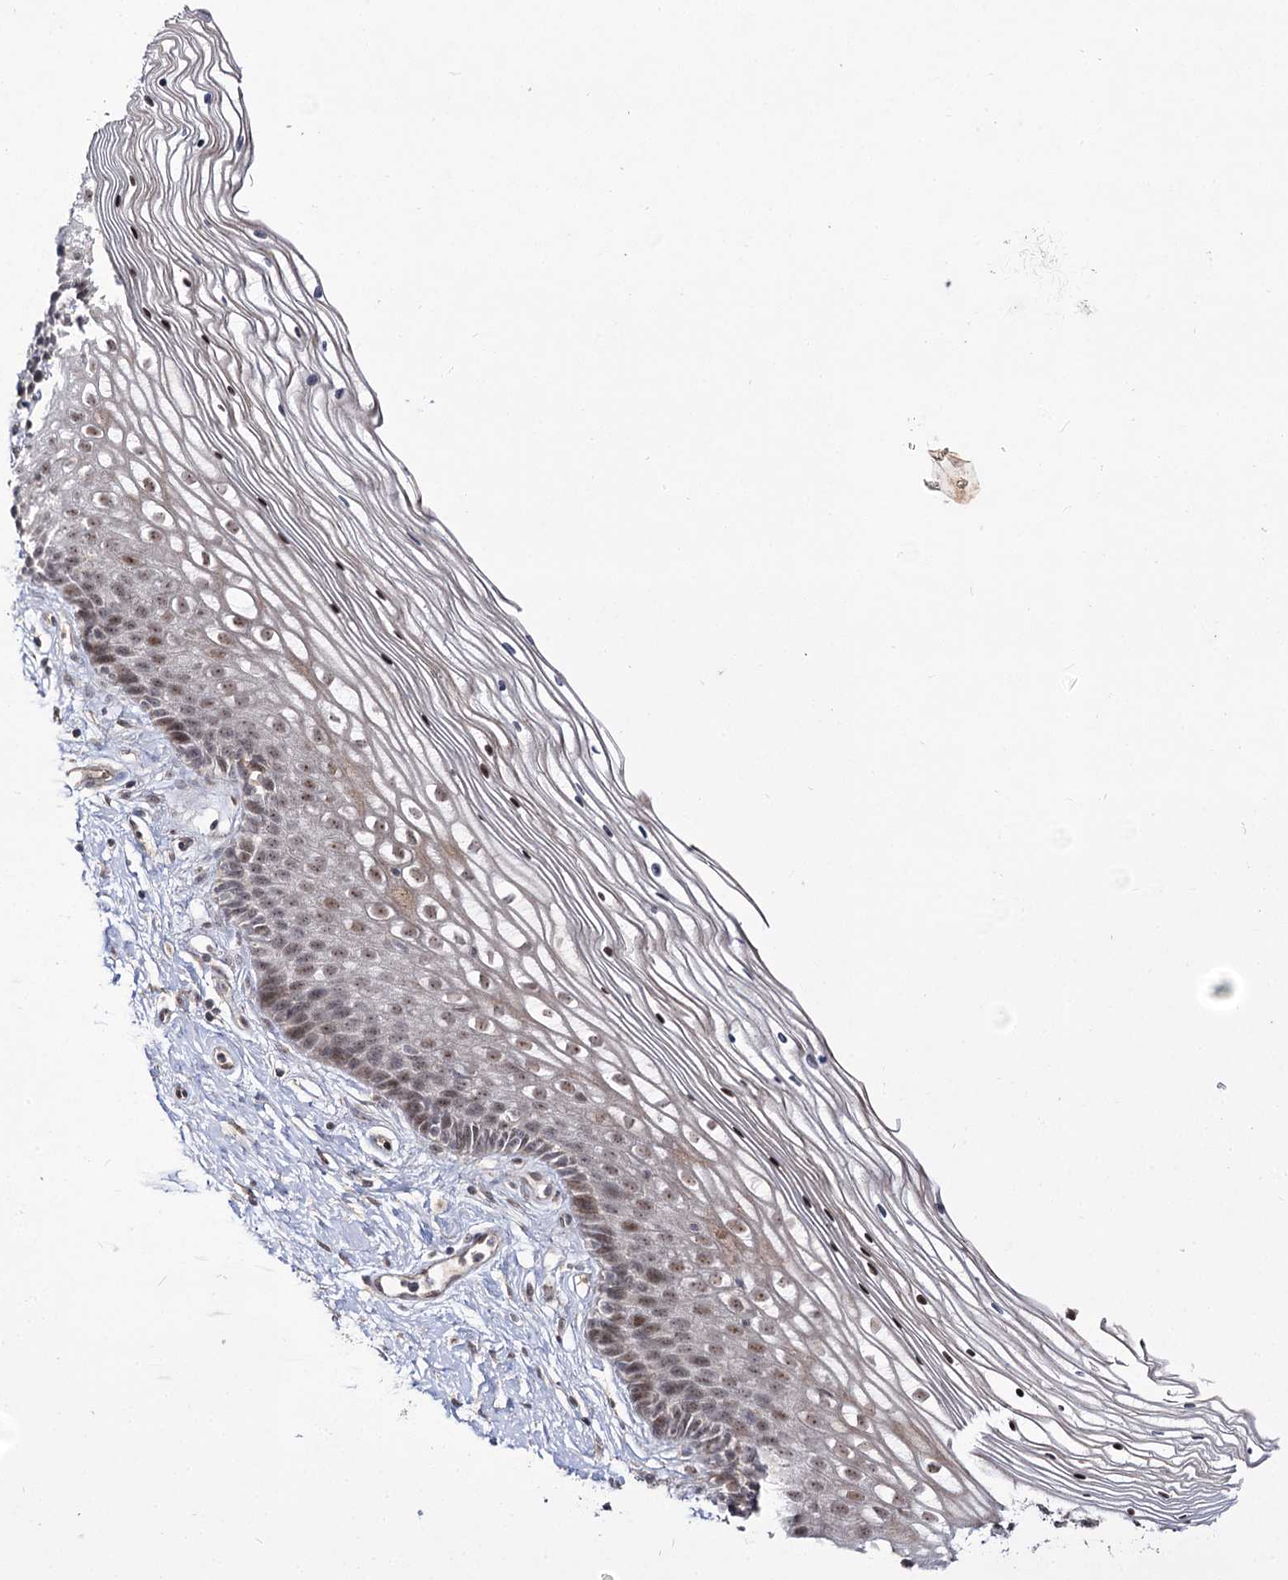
{"staining": {"intensity": "weak", "quantity": "25%-75%", "location": "cytoplasmic/membranous,nuclear"}, "tissue": "cervix", "cell_type": "Glandular cells", "image_type": "normal", "snomed": [{"axis": "morphology", "description": "Normal tissue, NOS"}, {"axis": "topography", "description": "Cervix"}], "caption": "Glandular cells demonstrate low levels of weak cytoplasmic/membranous,nuclear expression in about 25%-75% of cells in normal human cervix. (Stains: DAB (3,3'-diaminobenzidine) in brown, nuclei in blue, Microscopy: brightfield microscopy at high magnification).", "gene": "RRP9", "patient": {"sex": "female", "age": 33}}